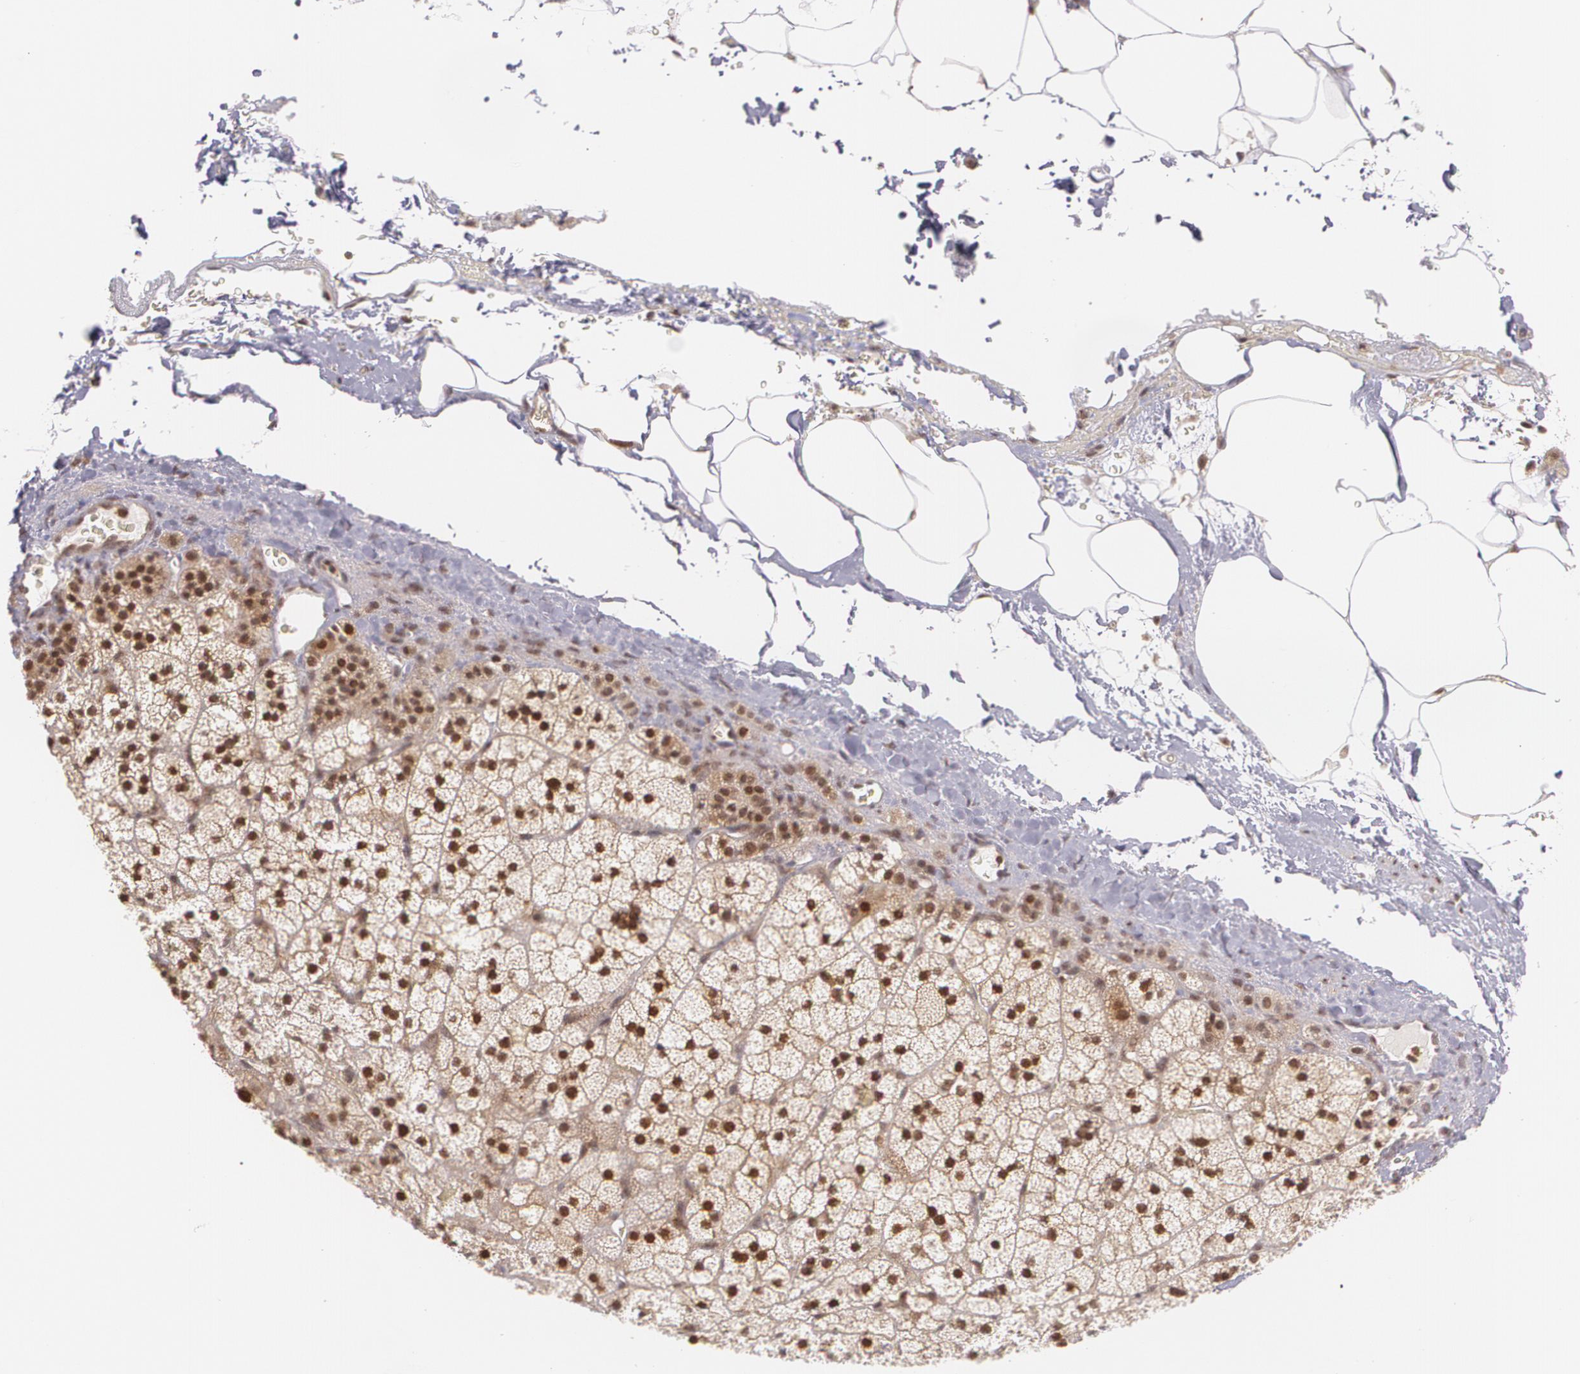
{"staining": {"intensity": "moderate", "quantity": "25%-75%", "location": "nuclear"}, "tissue": "adrenal gland", "cell_type": "Glandular cells", "image_type": "normal", "snomed": [{"axis": "morphology", "description": "Normal tissue, NOS"}, {"axis": "topography", "description": "Adrenal gland"}], "caption": "Immunohistochemical staining of normal adrenal gland demonstrates moderate nuclear protein positivity in about 25%-75% of glandular cells. Immunohistochemistry (ihc) stains the protein of interest in brown and the nuclei are stained blue.", "gene": "CUL2", "patient": {"sex": "male", "age": 35}}